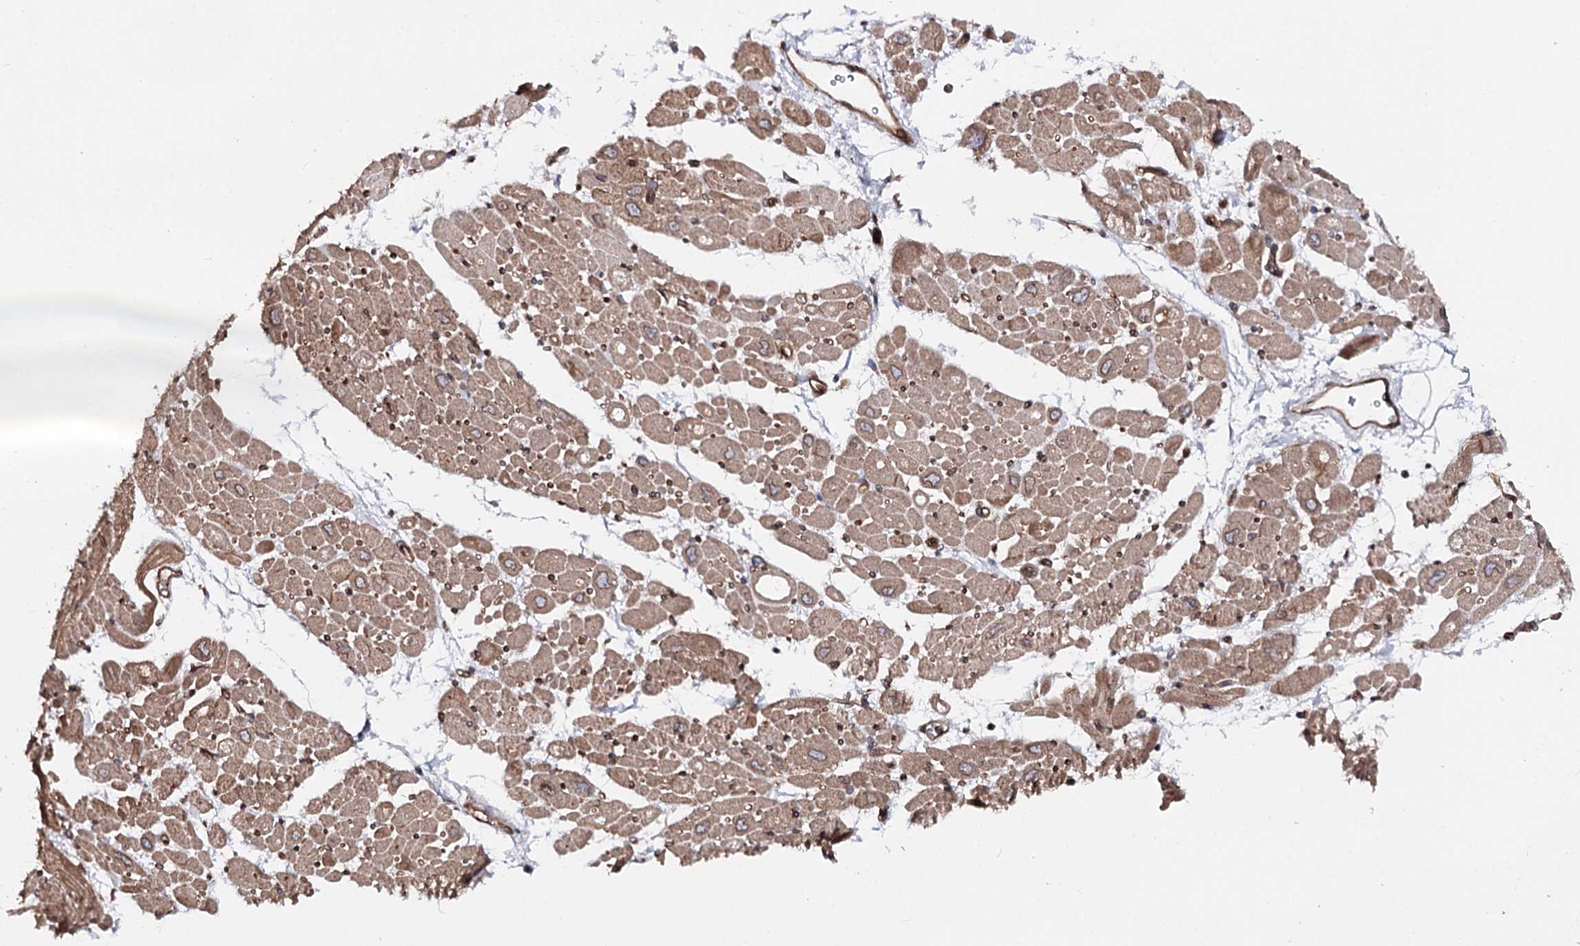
{"staining": {"intensity": "moderate", "quantity": ">75%", "location": "cytoplasmic/membranous,nuclear"}, "tissue": "heart muscle", "cell_type": "Cardiomyocytes", "image_type": "normal", "snomed": [{"axis": "morphology", "description": "Normal tissue, NOS"}, {"axis": "topography", "description": "Heart"}], "caption": "Human heart muscle stained with a brown dye reveals moderate cytoplasmic/membranous,nuclear positive positivity in about >75% of cardiomyocytes.", "gene": "FGFR1OP2", "patient": {"sex": "male", "age": 50}}